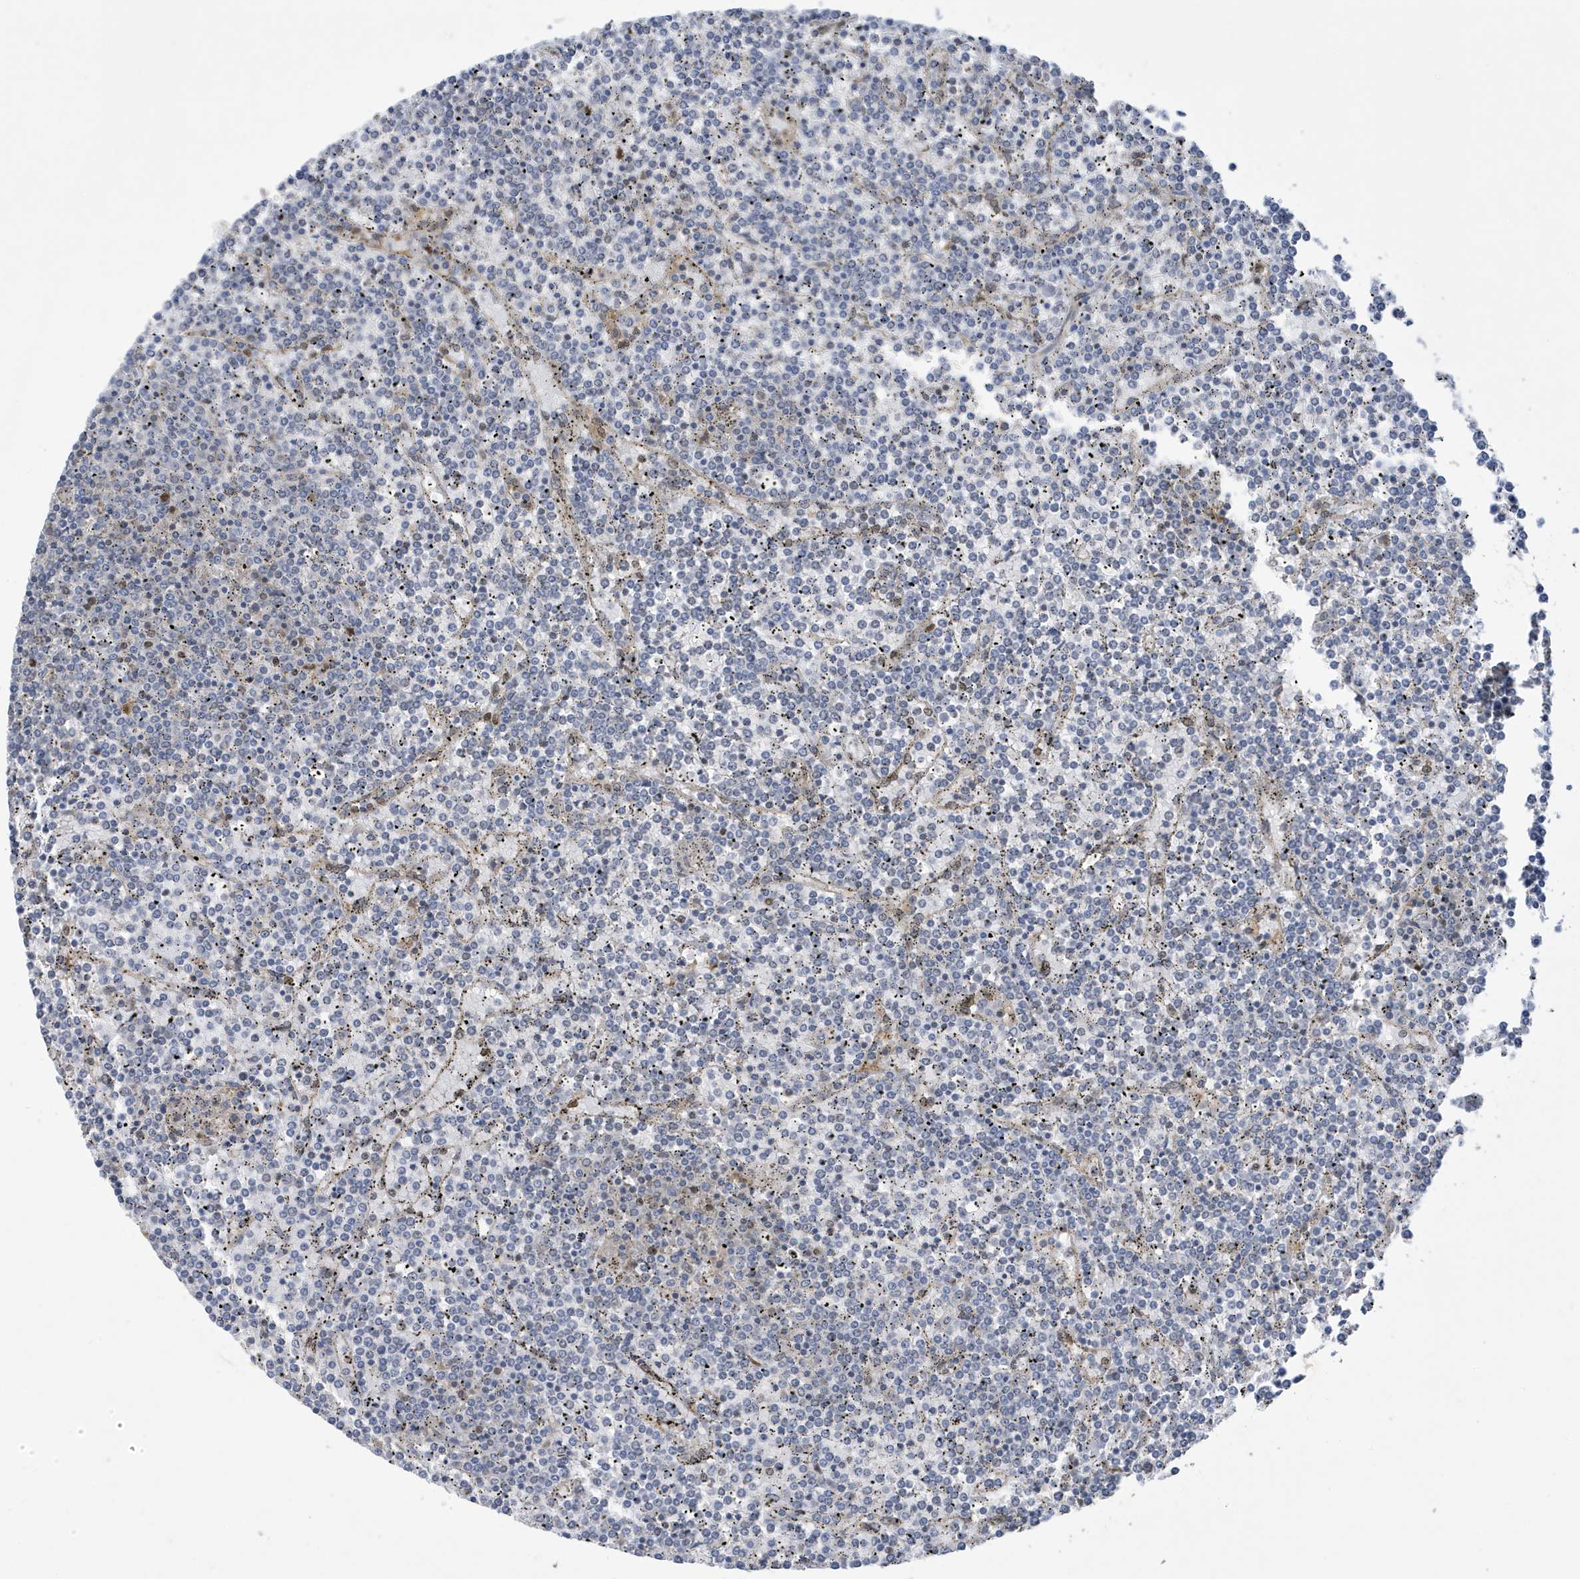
{"staining": {"intensity": "moderate", "quantity": "<25%", "location": "nuclear"}, "tissue": "lymphoma", "cell_type": "Tumor cells", "image_type": "cancer", "snomed": [{"axis": "morphology", "description": "Malignant lymphoma, non-Hodgkin's type, Low grade"}, {"axis": "topography", "description": "Spleen"}], "caption": "IHC of human lymphoma displays low levels of moderate nuclear staining in about <25% of tumor cells.", "gene": "NCOA7", "patient": {"sex": "female", "age": 19}}